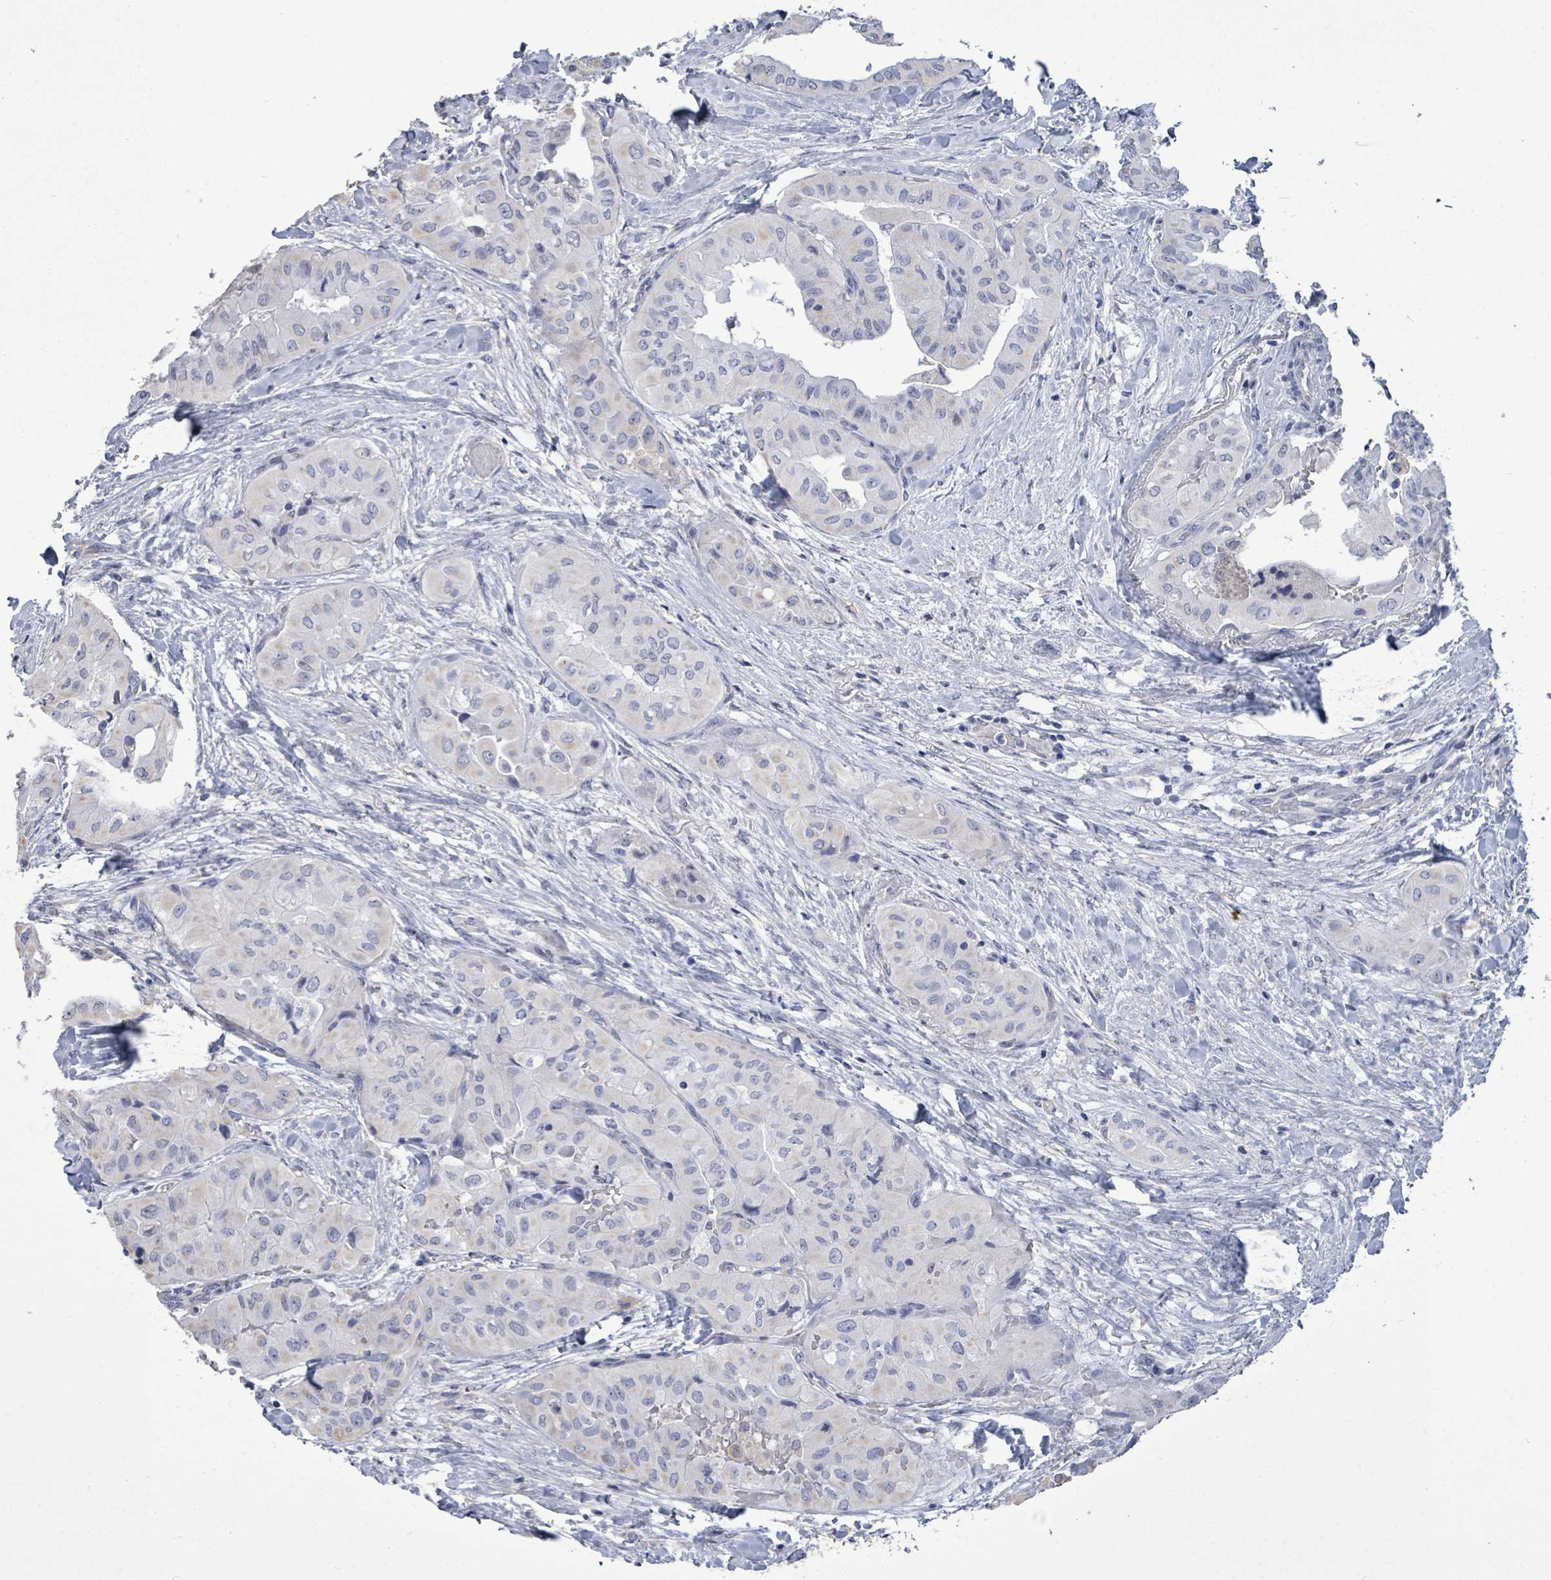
{"staining": {"intensity": "negative", "quantity": "none", "location": "none"}, "tissue": "head and neck cancer", "cell_type": "Tumor cells", "image_type": "cancer", "snomed": [{"axis": "morphology", "description": "Adenocarcinoma, NOS"}, {"axis": "topography", "description": "Head-Neck"}], "caption": "Immunohistochemistry (IHC) of human head and neck cancer demonstrates no positivity in tumor cells.", "gene": "CT45A5", "patient": {"sex": "male", "age": 66}}